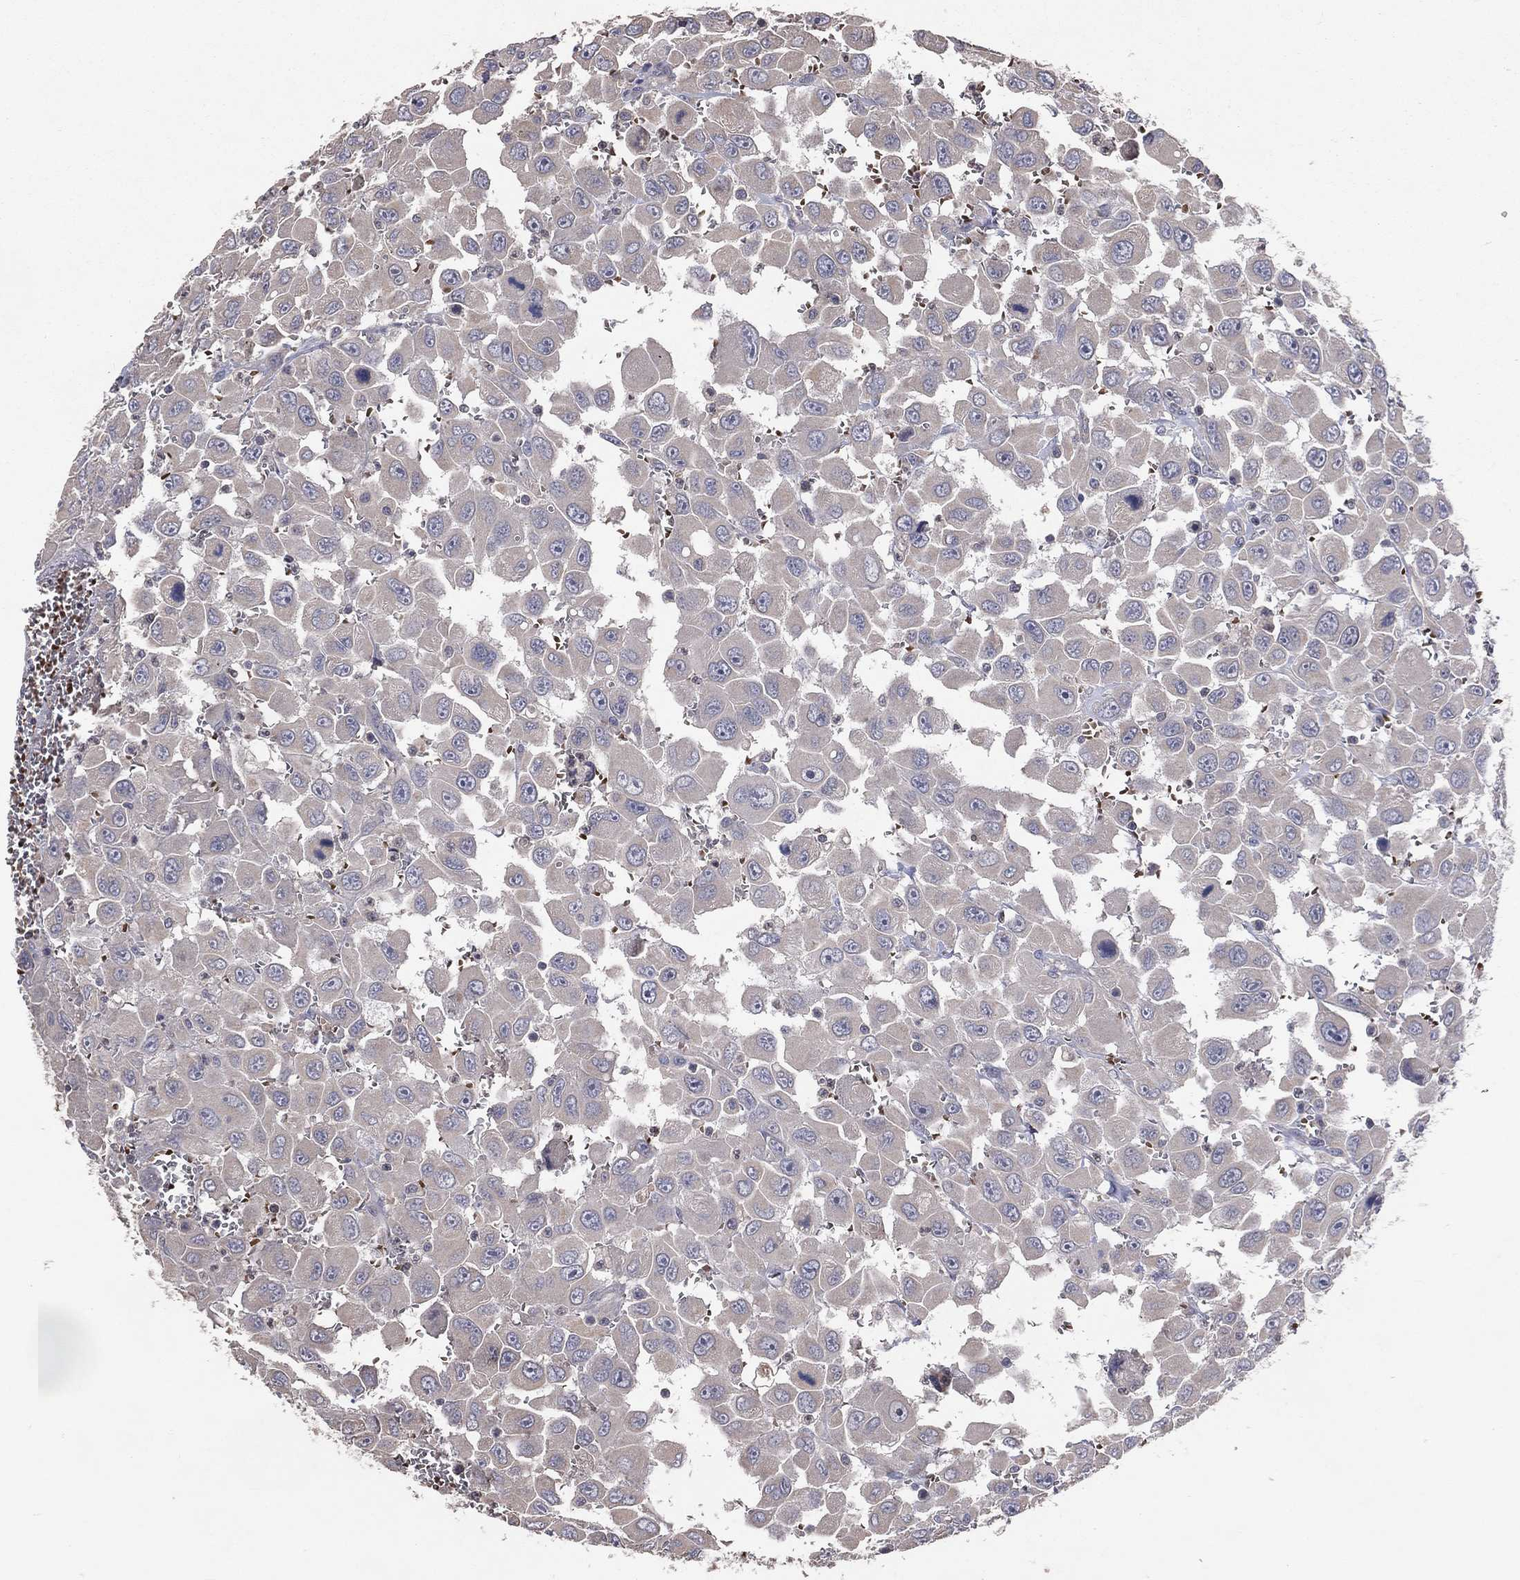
{"staining": {"intensity": "negative", "quantity": "none", "location": "none"}, "tissue": "head and neck cancer", "cell_type": "Tumor cells", "image_type": "cancer", "snomed": [{"axis": "morphology", "description": "Squamous cell carcinoma, NOS"}, {"axis": "morphology", "description": "Squamous cell carcinoma, metastatic, NOS"}, {"axis": "topography", "description": "Oral tissue"}, {"axis": "topography", "description": "Head-Neck"}], "caption": "IHC micrograph of human squamous cell carcinoma (head and neck) stained for a protein (brown), which demonstrates no expression in tumor cells. (DAB (3,3'-diaminobenzidine) immunohistochemistry, high magnification).", "gene": "DNAH7", "patient": {"sex": "female", "age": 85}}